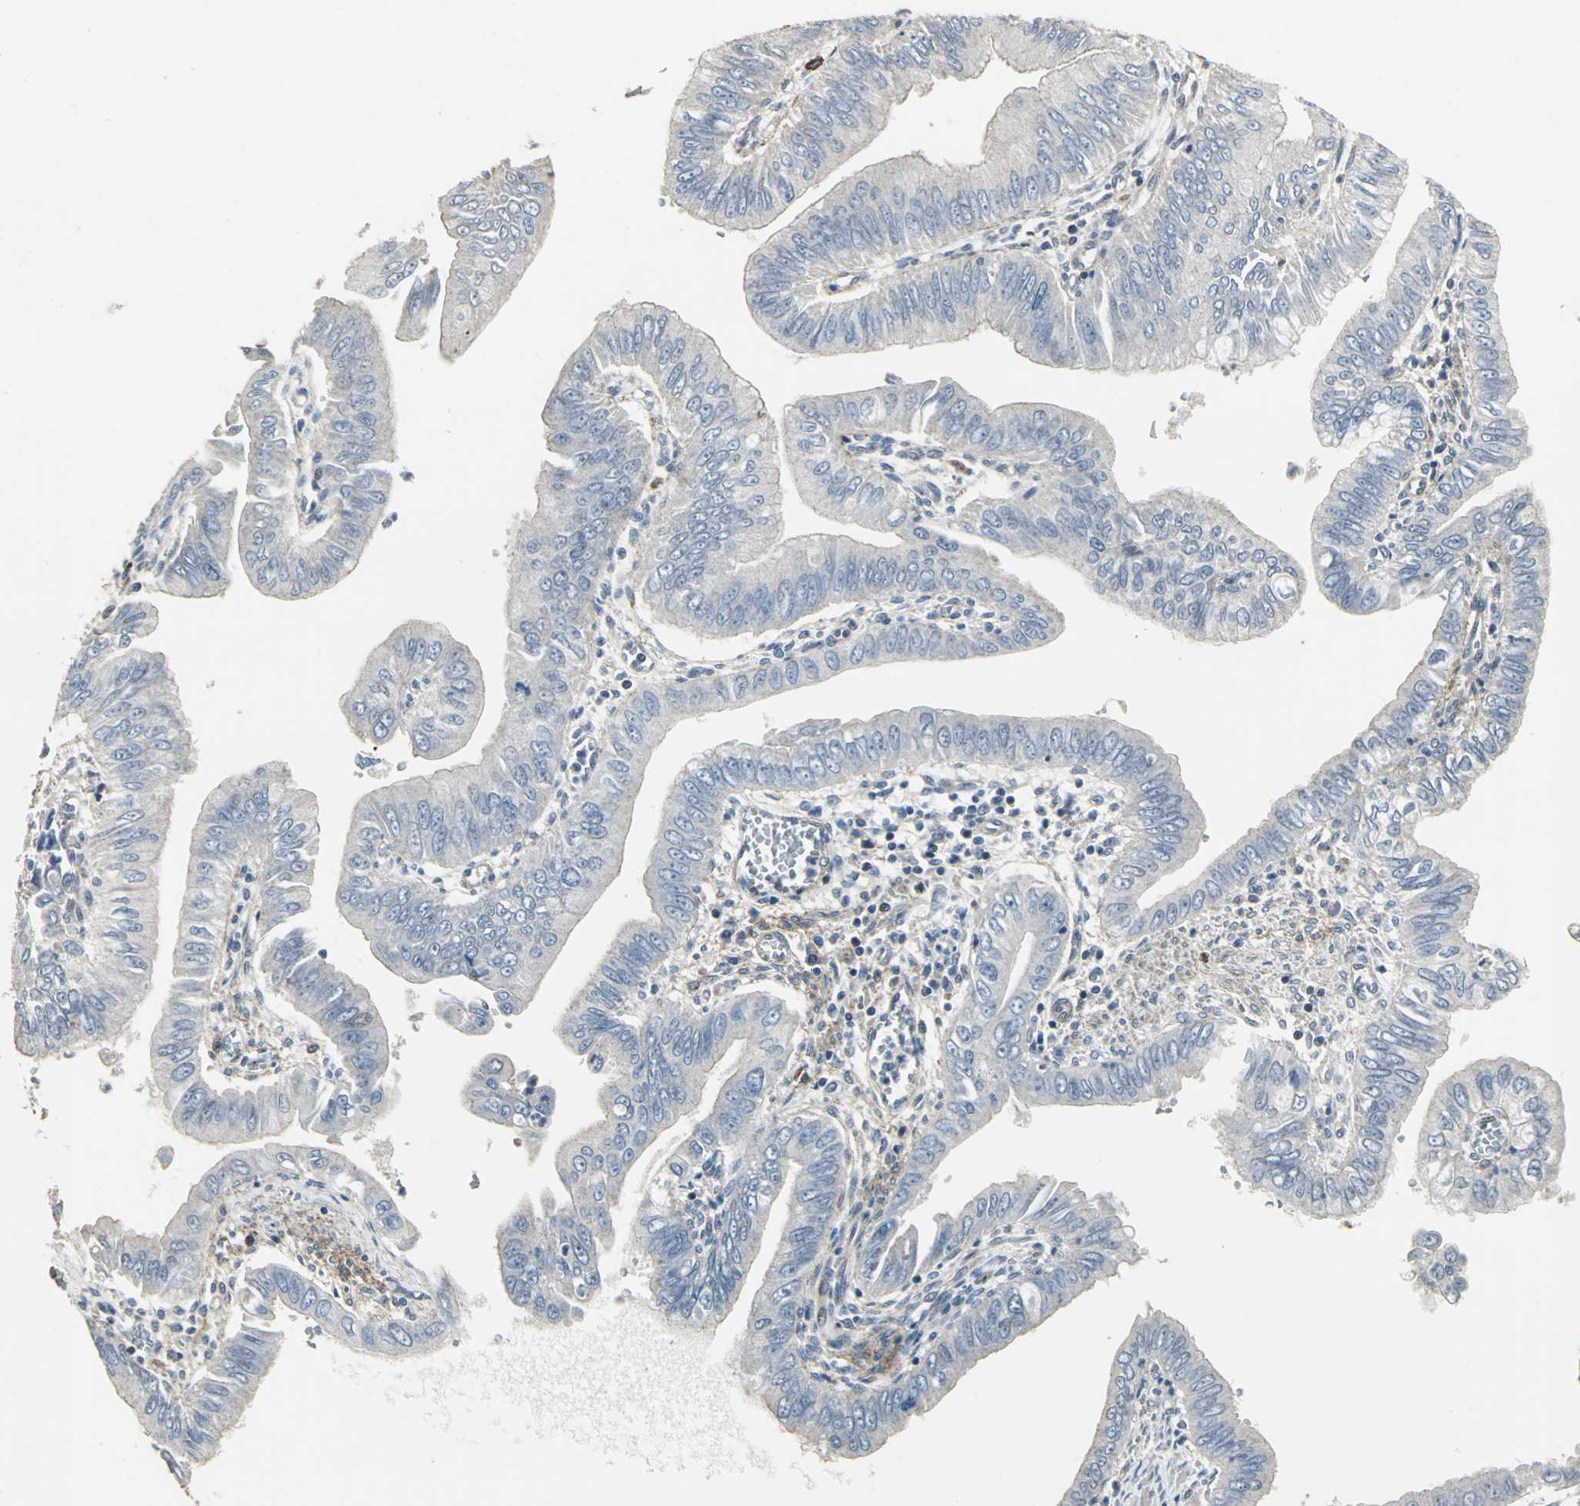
{"staining": {"intensity": "weak", "quantity": "25%-75%", "location": "cytoplasmic/membranous"}, "tissue": "pancreatic cancer", "cell_type": "Tumor cells", "image_type": "cancer", "snomed": [{"axis": "morphology", "description": "Normal tissue, NOS"}, {"axis": "topography", "description": "Lymph node"}], "caption": "A photomicrograph of human pancreatic cancer stained for a protein reveals weak cytoplasmic/membranous brown staining in tumor cells. (Stains: DAB in brown, nuclei in blue, Microscopy: brightfield microscopy at high magnification).", "gene": "DNAJB4", "patient": {"sex": "male", "age": 50}}